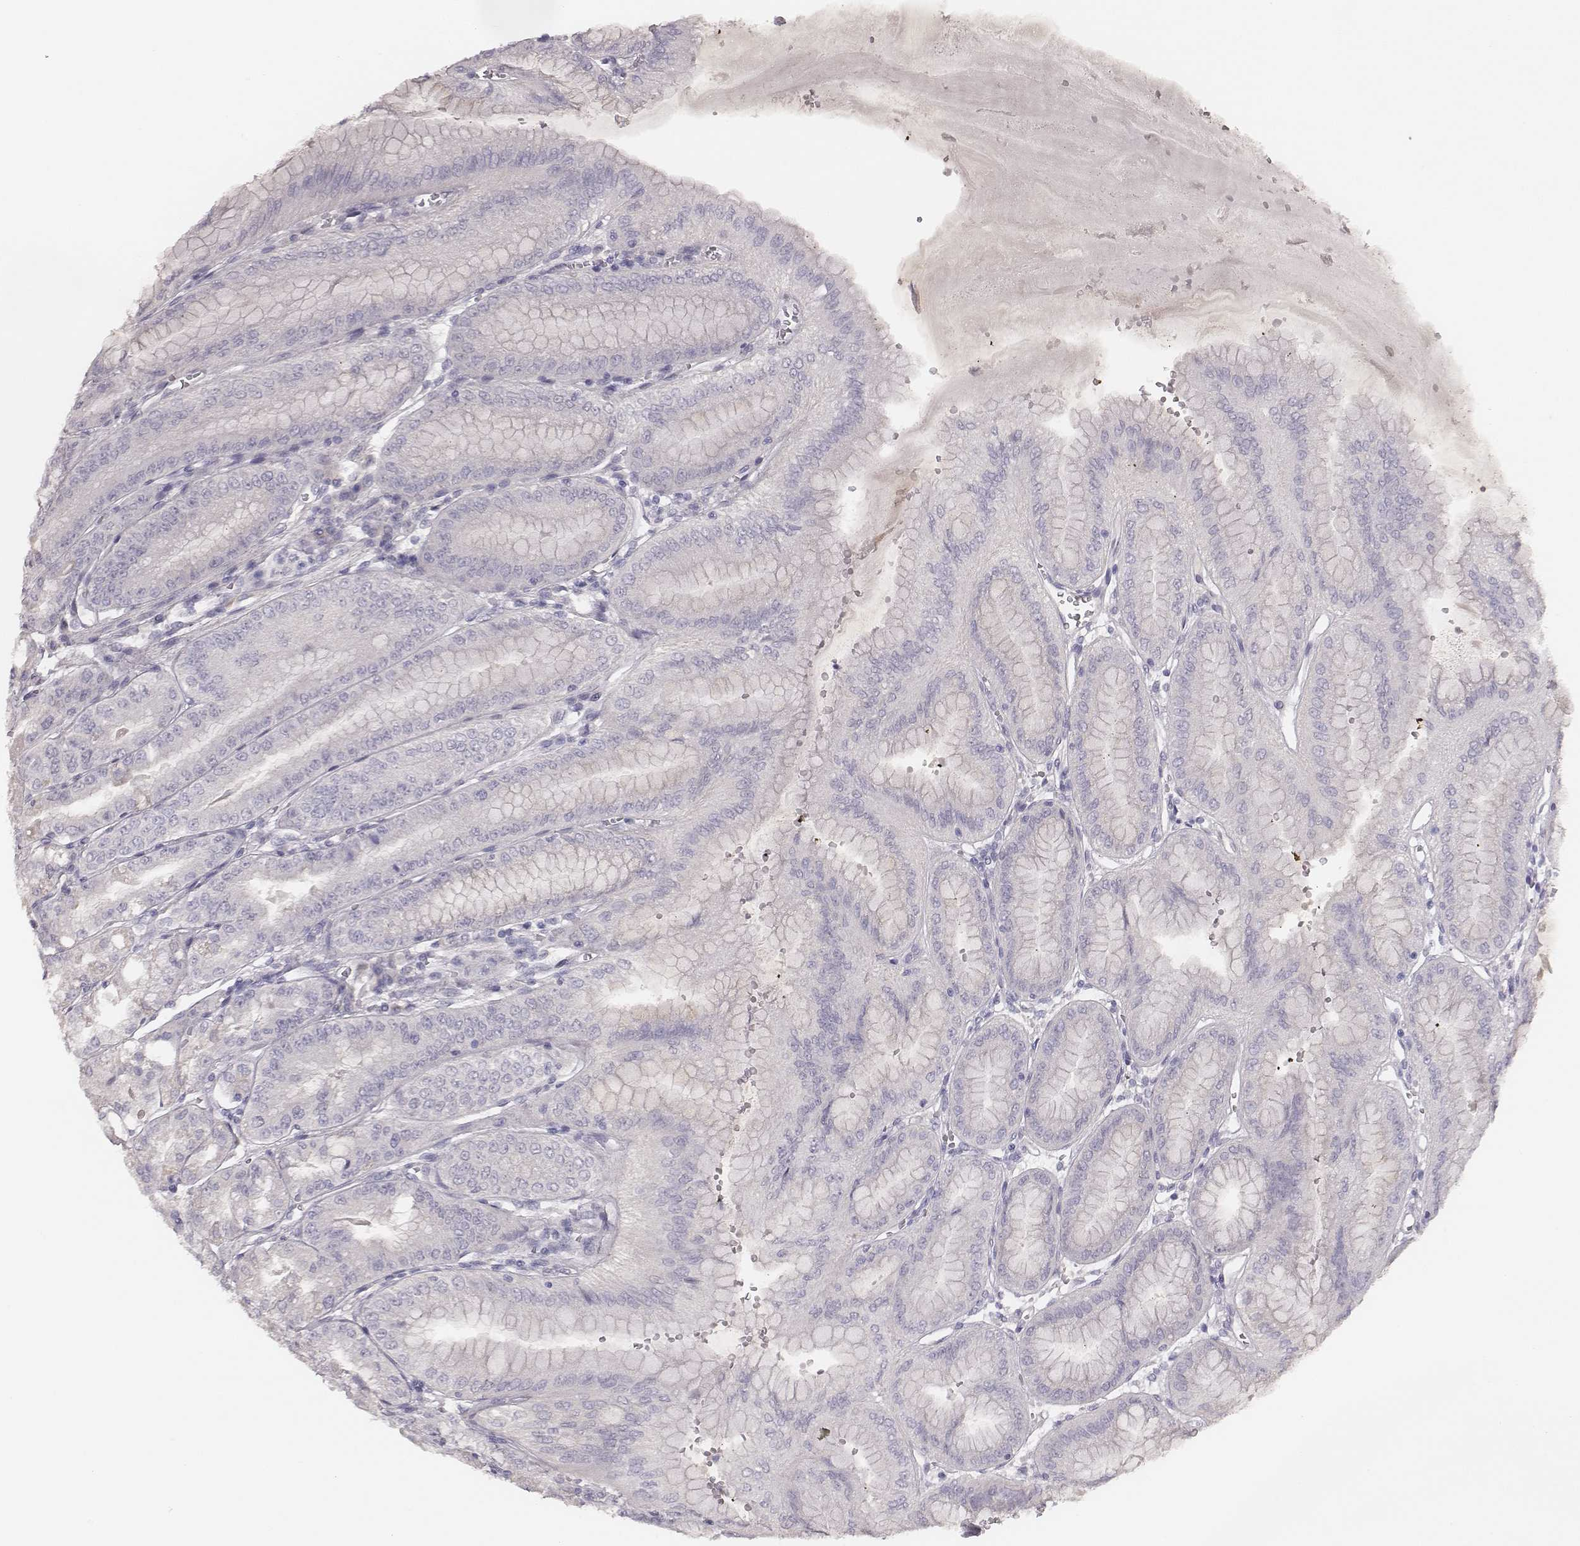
{"staining": {"intensity": "negative", "quantity": "none", "location": "none"}, "tissue": "stomach", "cell_type": "Glandular cells", "image_type": "normal", "snomed": [{"axis": "morphology", "description": "Normal tissue, NOS"}, {"axis": "topography", "description": "Stomach, lower"}], "caption": "Glandular cells are negative for brown protein staining in normal stomach. The staining was performed using DAB (3,3'-diaminobenzidine) to visualize the protein expression in brown, while the nuclei were stained in blue with hematoxylin (Magnification: 20x).", "gene": "MYH6", "patient": {"sex": "male", "age": 71}}